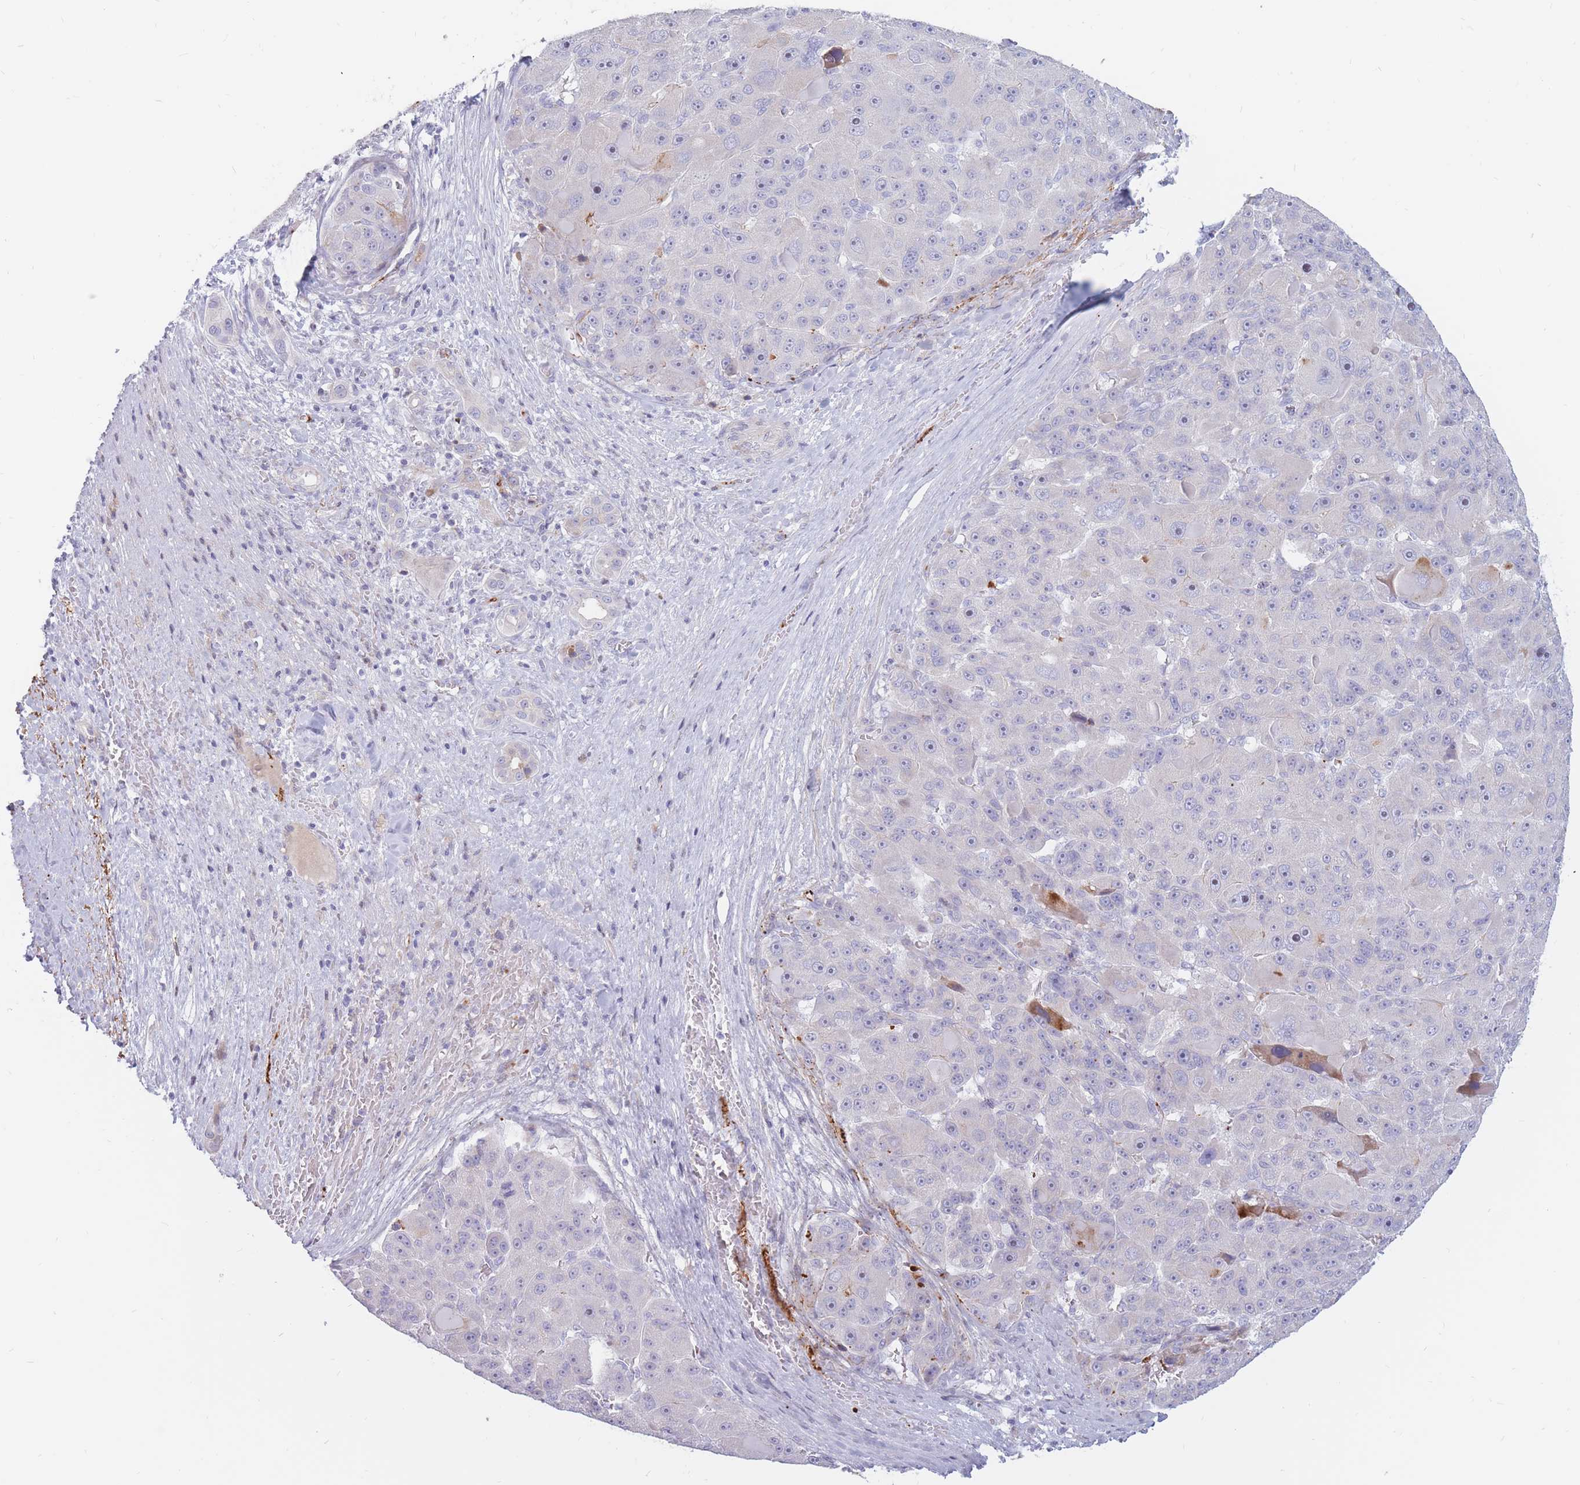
{"staining": {"intensity": "negative", "quantity": "none", "location": "none"}, "tissue": "liver cancer", "cell_type": "Tumor cells", "image_type": "cancer", "snomed": [{"axis": "morphology", "description": "Carcinoma, Hepatocellular, NOS"}, {"axis": "topography", "description": "Liver"}], "caption": "A micrograph of liver cancer stained for a protein exhibits no brown staining in tumor cells. The staining was performed using DAB (3,3'-diaminobenzidine) to visualize the protein expression in brown, while the nuclei were stained in blue with hematoxylin (Magnification: 20x).", "gene": "PTGDR", "patient": {"sex": "male", "age": 76}}